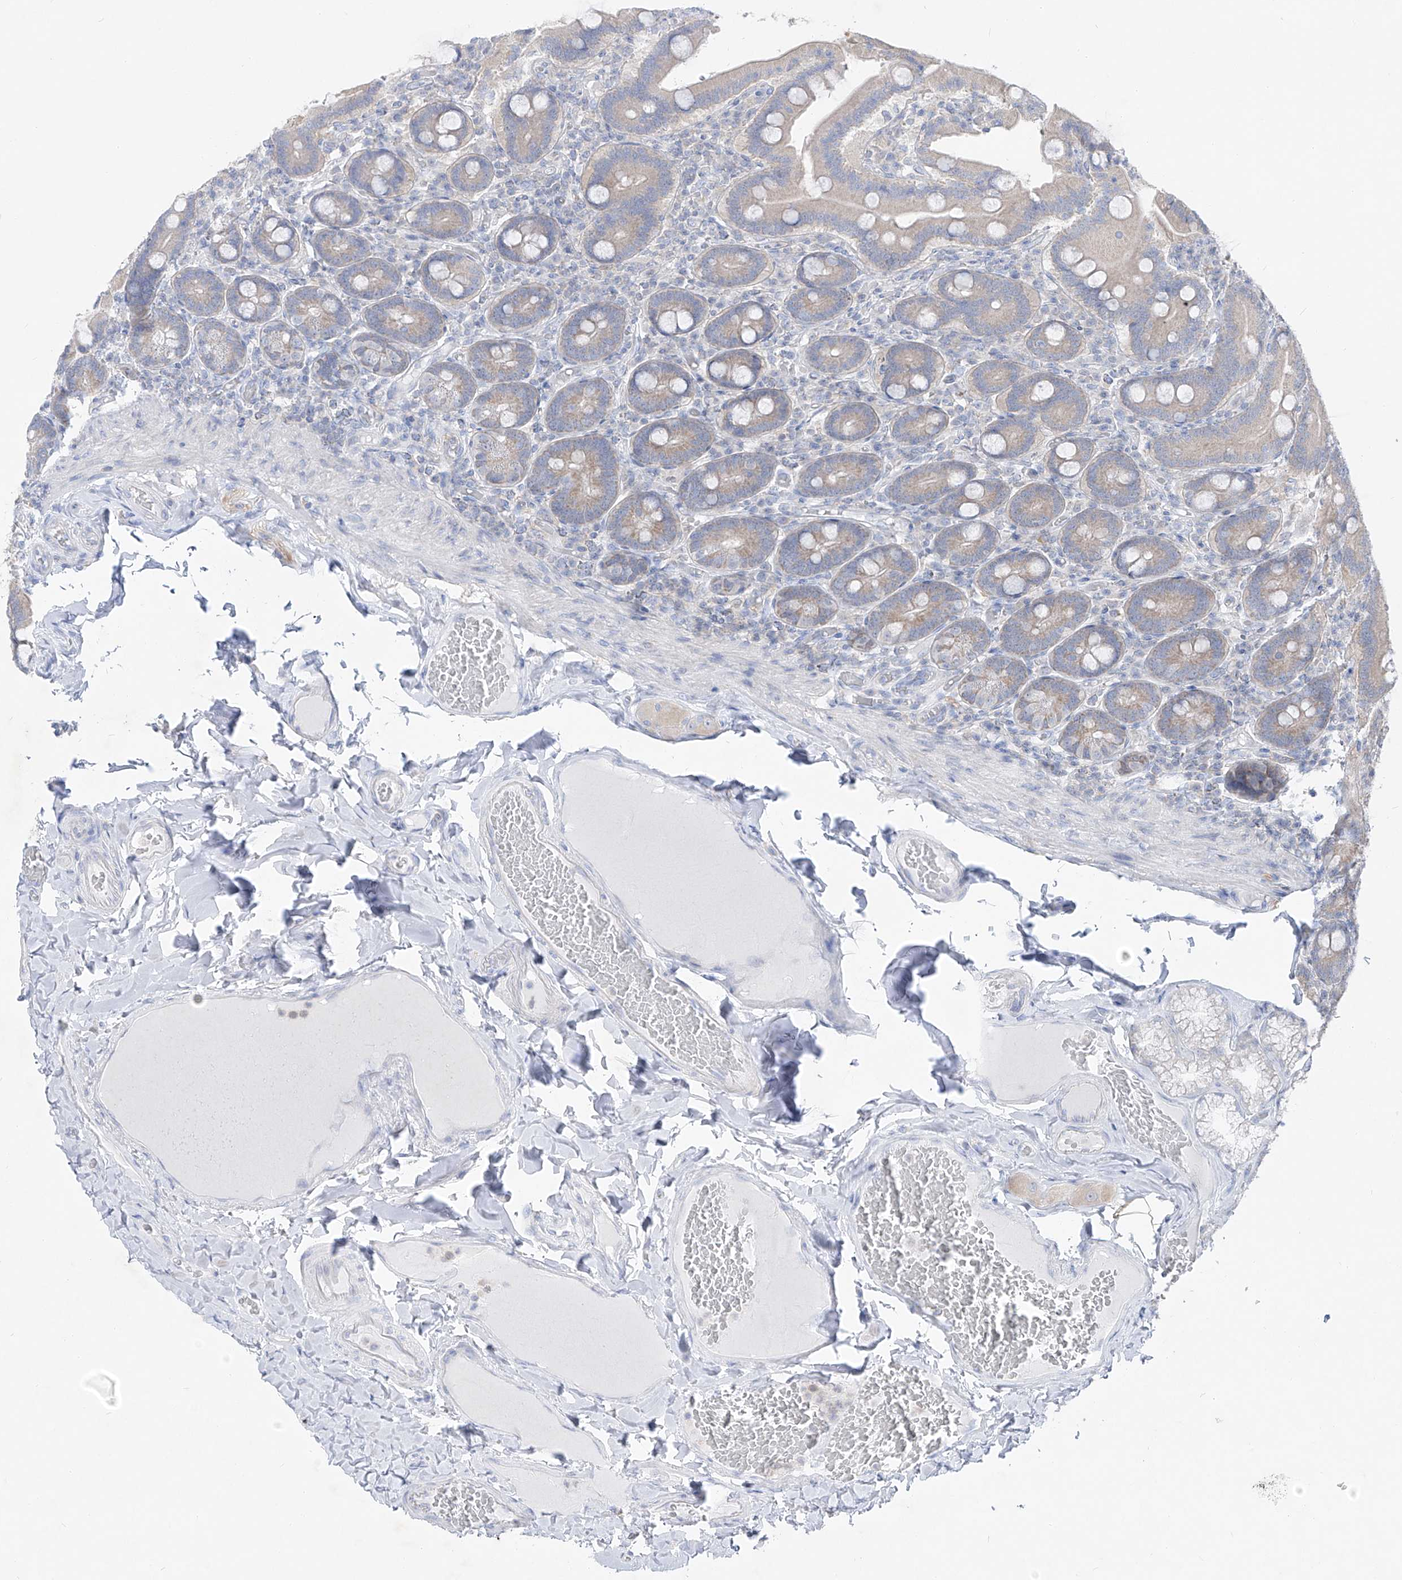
{"staining": {"intensity": "moderate", "quantity": "25%-75%", "location": "cytoplasmic/membranous"}, "tissue": "duodenum", "cell_type": "Glandular cells", "image_type": "normal", "snomed": [{"axis": "morphology", "description": "Normal tissue, NOS"}, {"axis": "topography", "description": "Duodenum"}], "caption": "Glandular cells exhibit medium levels of moderate cytoplasmic/membranous staining in approximately 25%-75% of cells in benign human duodenum. The staining was performed using DAB to visualize the protein expression in brown, while the nuclei were stained in blue with hematoxylin (Magnification: 20x).", "gene": "UFL1", "patient": {"sex": "female", "age": 62}}